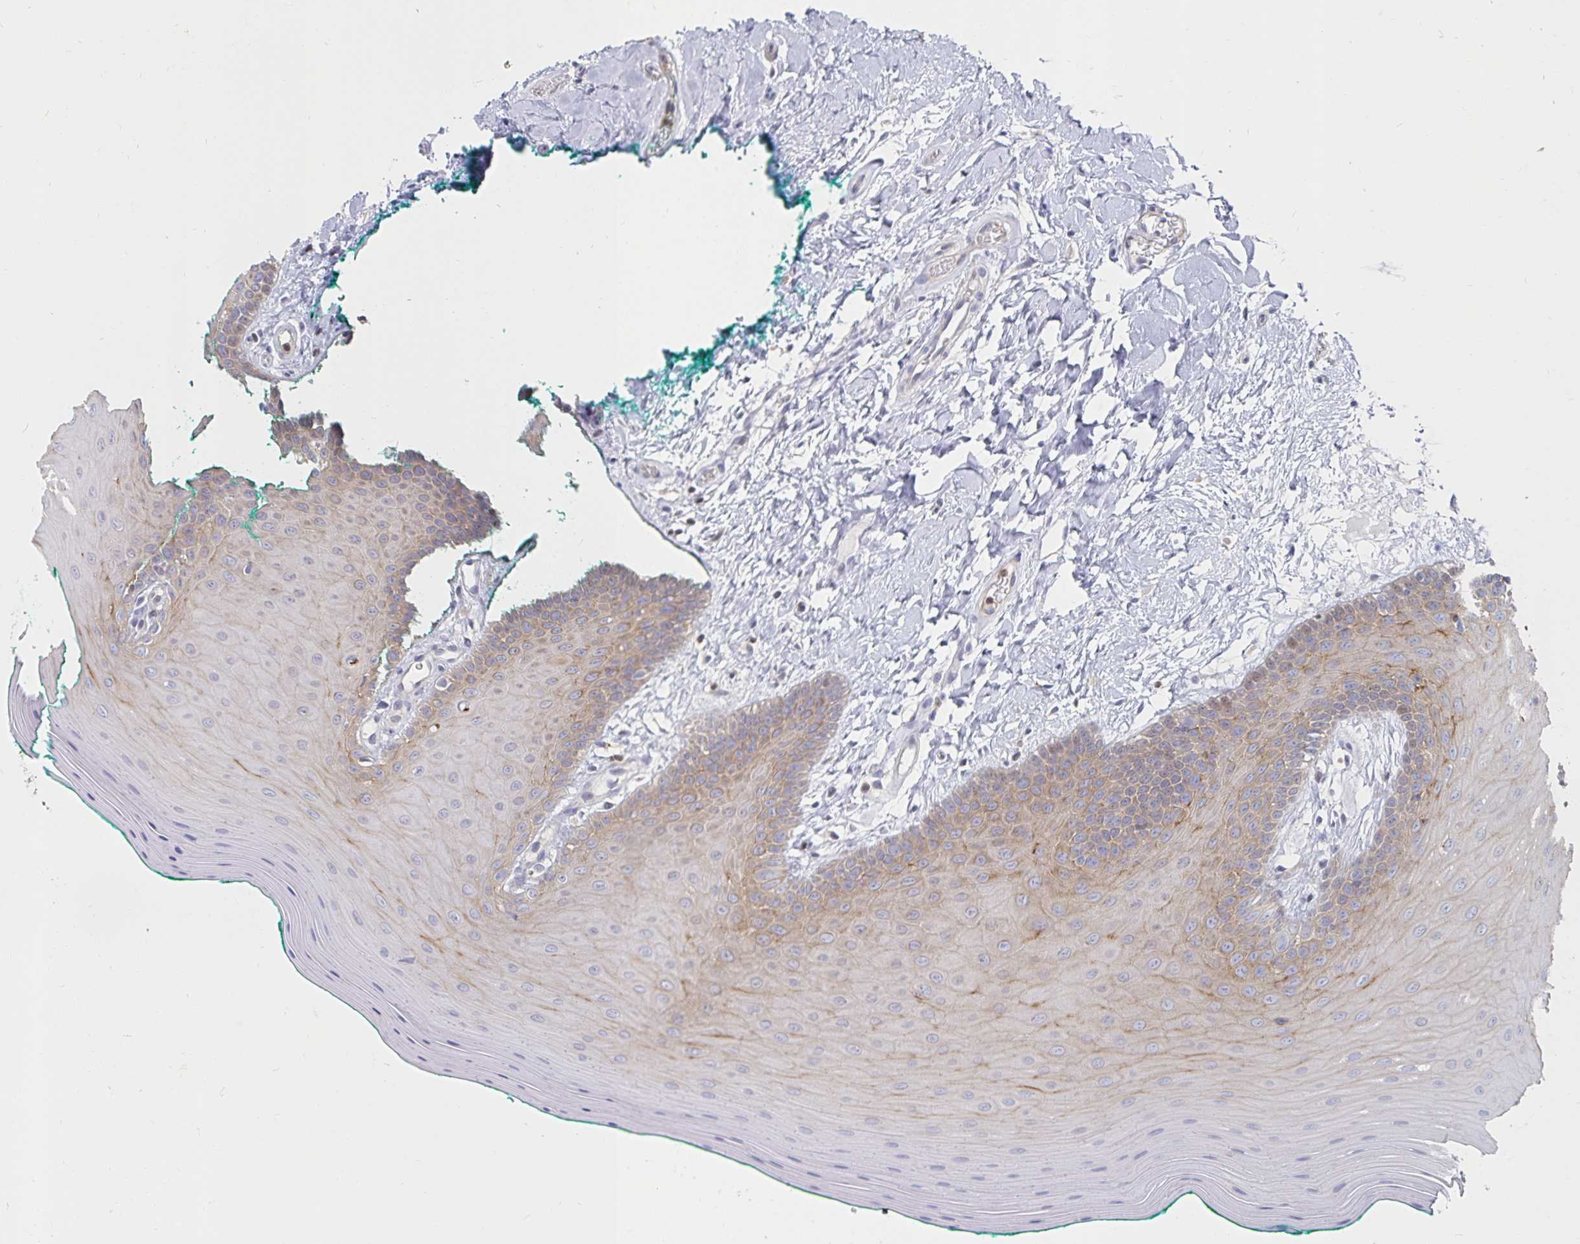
{"staining": {"intensity": "weak", "quantity": "<25%", "location": "cytoplasmic/membranous"}, "tissue": "oral mucosa", "cell_type": "Squamous epithelial cells", "image_type": "normal", "snomed": [{"axis": "morphology", "description": "Normal tissue, NOS"}, {"axis": "topography", "description": "Oral tissue"}], "caption": "The IHC image has no significant positivity in squamous epithelial cells of oral mucosa. Nuclei are stained in blue.", "gene": "PIK3CD", "patient": {"sex": "female", "age": 40}}